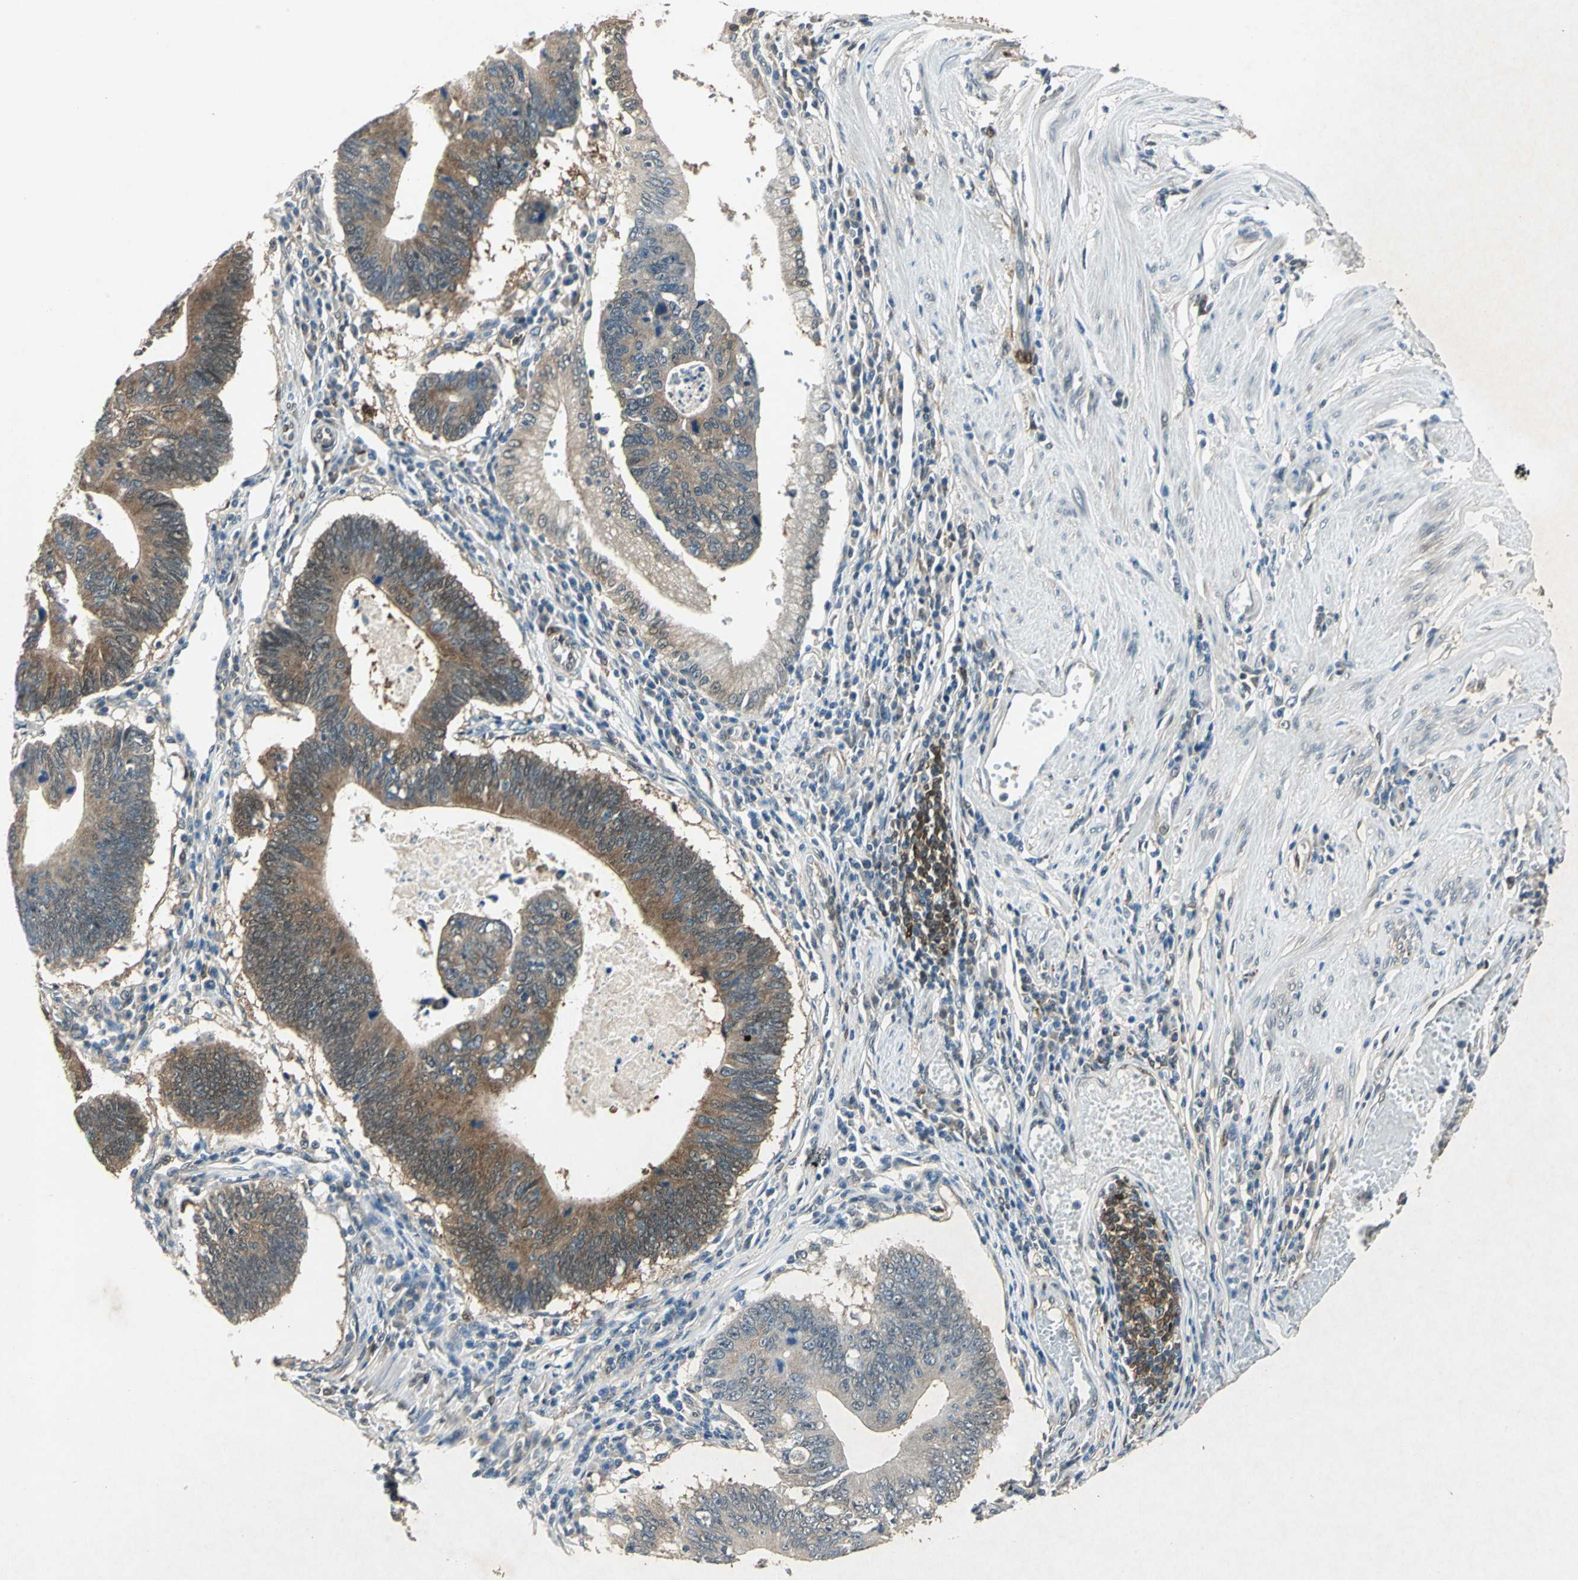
{"staining": {"intensity": "moderate", "quantity": ">75%", "location": "cytoplasmic/membranous"}, "tissue": "stomach cancer", "cell_type": "Tumor cells", "image_type": "cancer", "snomed": [{"axis": "morphology", "description": "Adenocarcinoma, NOS"}, {"axis": "topography", "description": "Stomach"}], "caption": "Human stomach cancer (adenocarcinoma) stained with a protein marker shows moderate staining in tumor cells.", "gene": "RRM2B", "patient": {"sex": "male", "age": 59}}